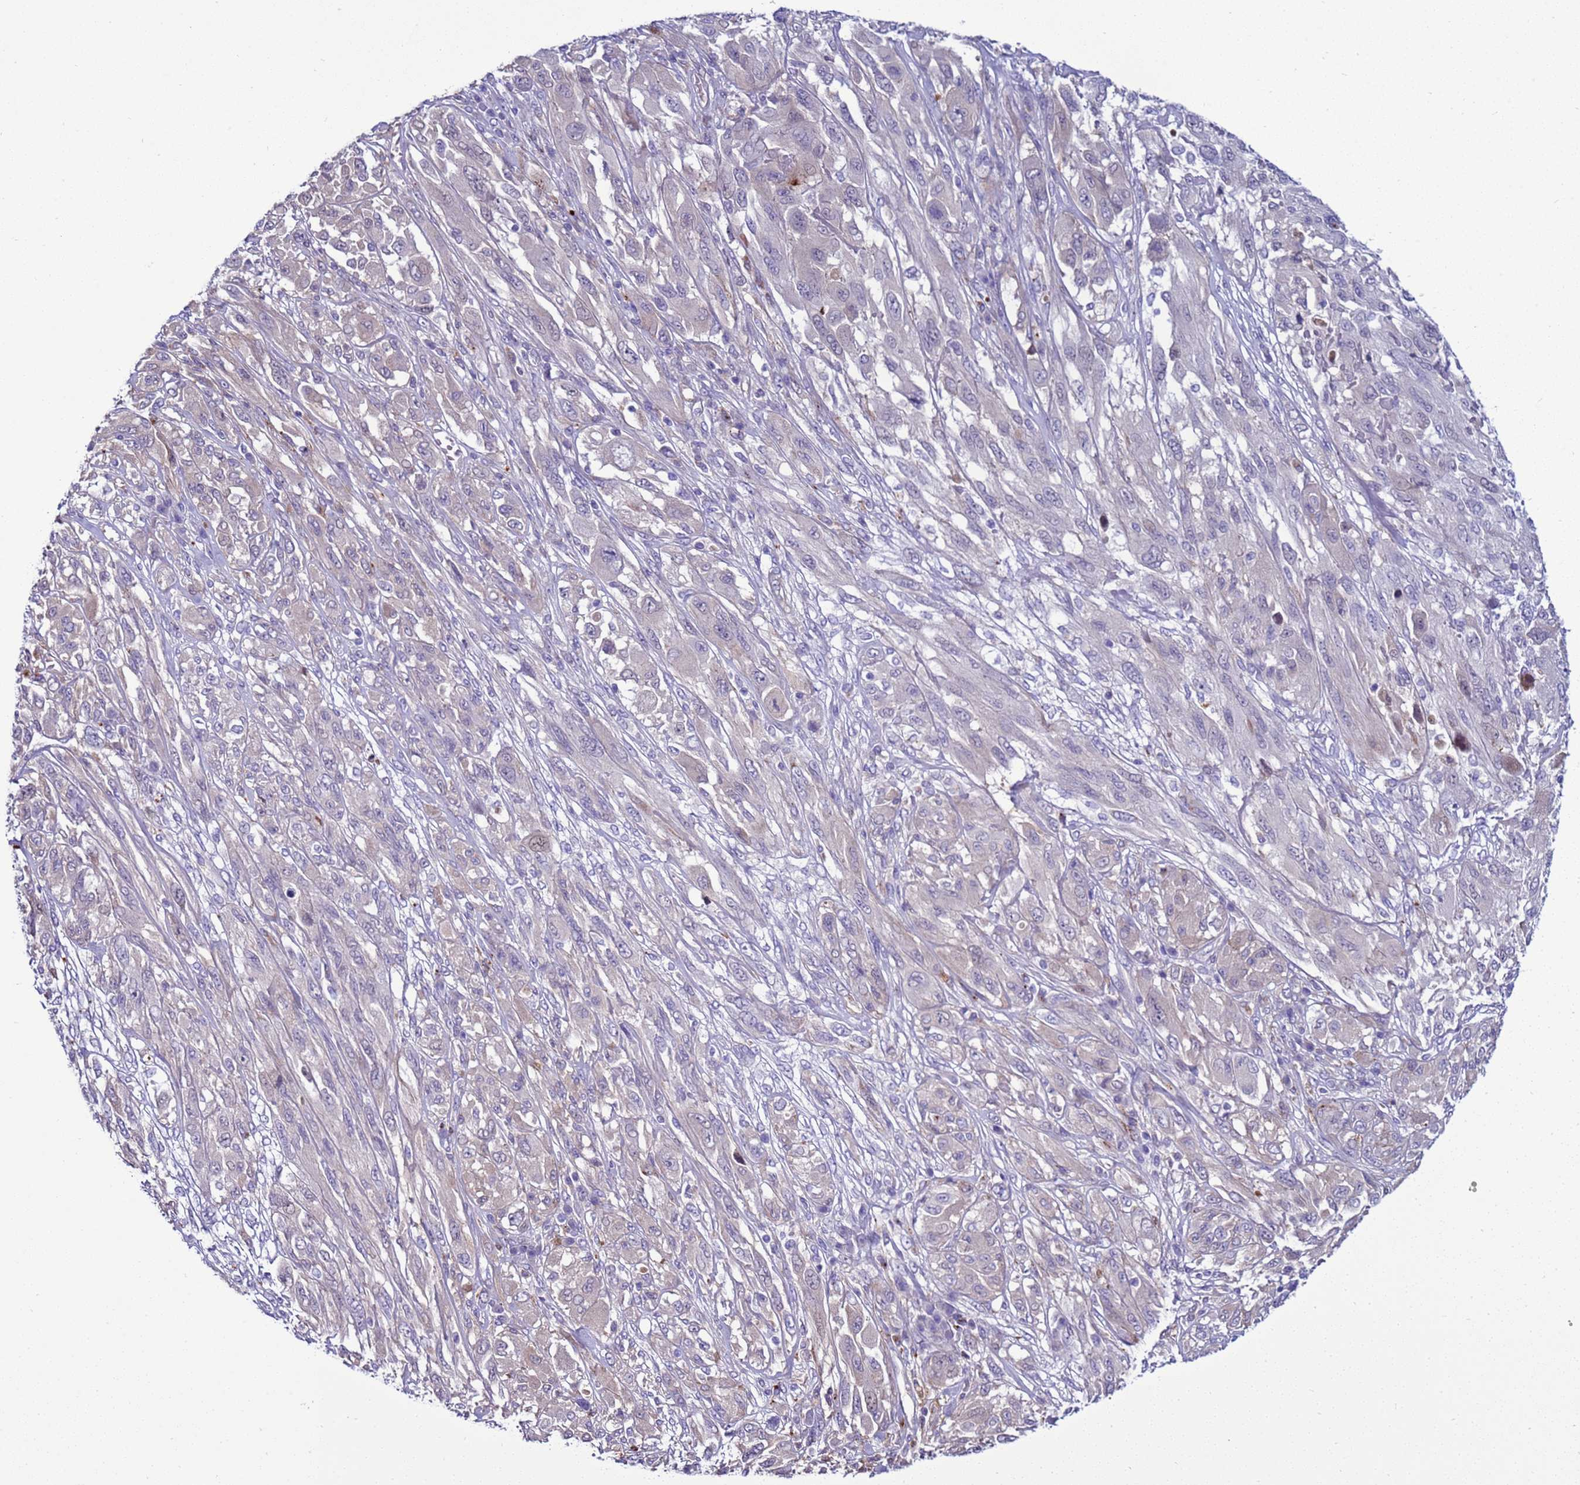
{"staining": {"intensity": "negative", "quantity": "none", "location": "none"}, "tissue": "melanoma", "cell_type": "Tumor cells", "image_type": "cancer", "snomed": [{"axis": "morphology", "description": "Malignant melanoma, NOS"}, {"axis": "topography", "description": "Skin"}], "caption": "Human melanoma stained for a protein using immunohistochemistry exhibits no staining in tumor cells.", "gene": "NAT2", "patient": {"sex": "female", "age": 91}}